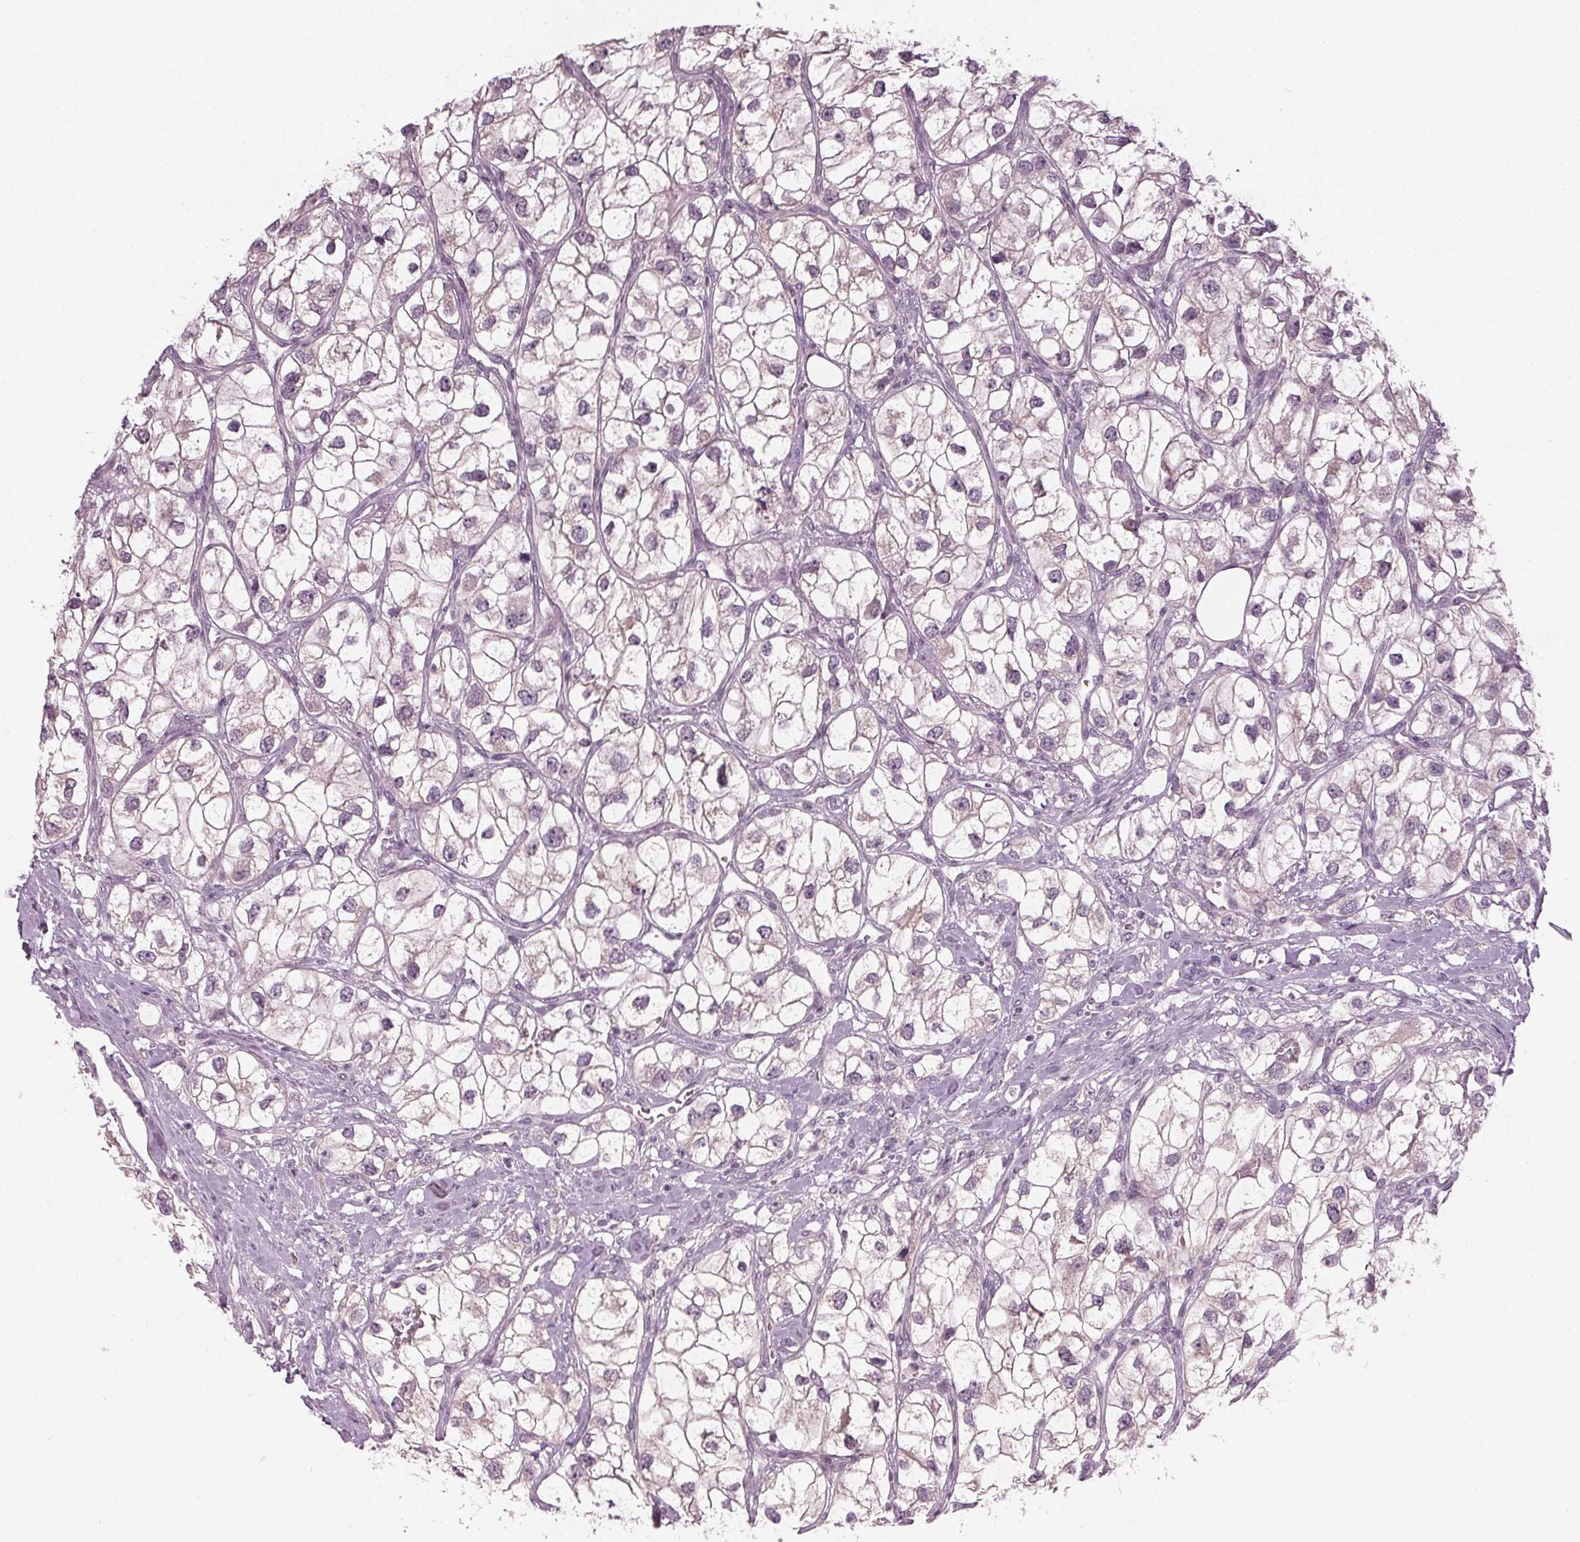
{"staining": {"intensity": "negative", "quantity": "none", "location": "none"}, "tissue": "renal cancer", "cell_type": "Tumor cells", "image_type": "cancer", "snomed": [{"axis": "morphology", "description": "Adenocarcinoma, NOS"}, {"axis": "topography", "description": "Kidney"}], "caption": "This is an immunohistochemistry (IHC) photomicrograph of human adenocarcinoma (renal). There is no expression in tumor cells.", "gene": "ZNF605", "patient": {"sex": "male", "age": 59}}